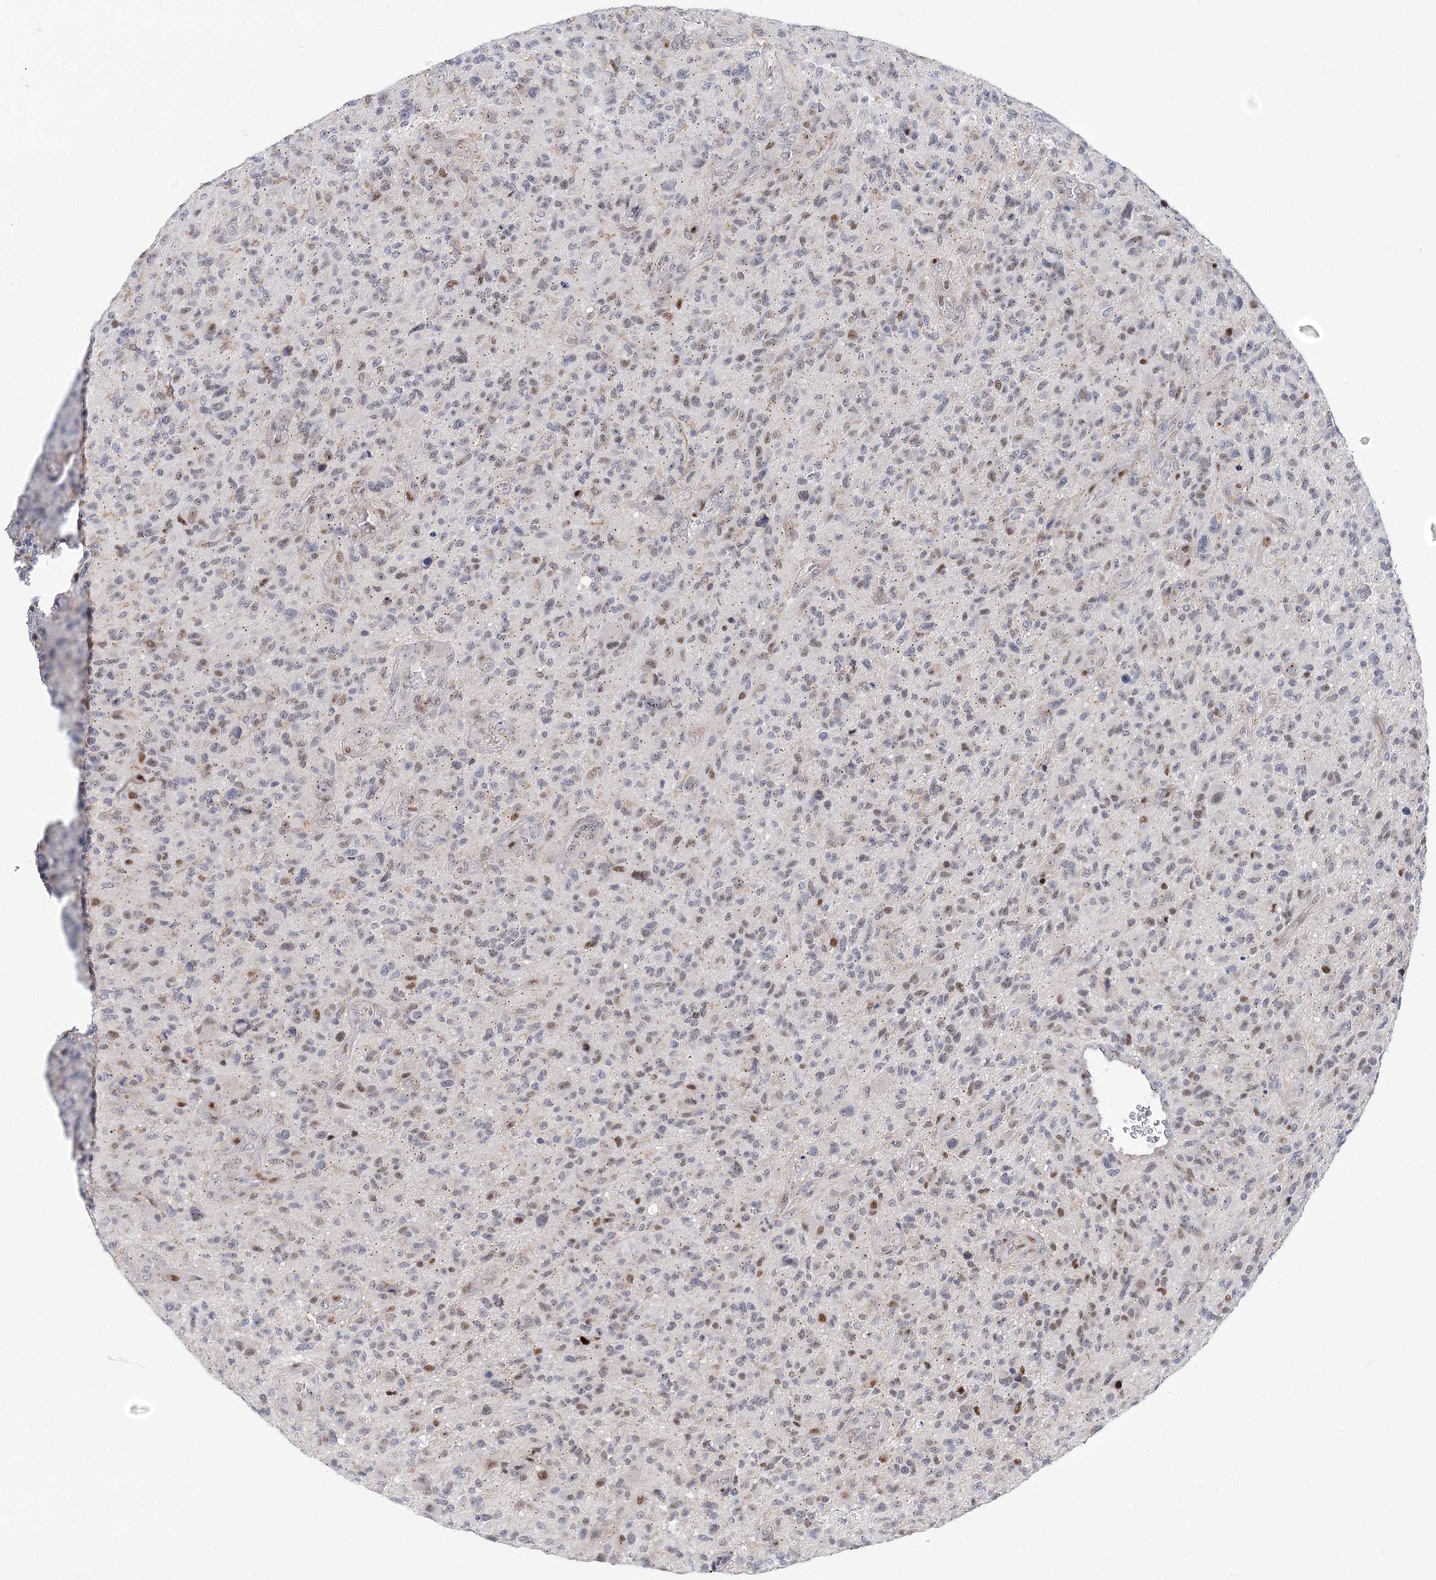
{"staining": {"intensity": "moderate", "quantity": "<25%", "location": "nuclear"}, "tissue": "glioma", "cell_type": "Tumor cells", "image_type": "cancer", "snomed": [{"axis": "morphology", "description": "Glioma, malignant, High grade"}, {"axis": "topography", "description": "Brain"}], "caption": "The image exhibits staining of malignant high-grade glioma, revealing moderate nuclear protein expression (brown color) within tumor cells.", "gene": "CAMTA1", "patient": {"sex": "male", "age": 47}}